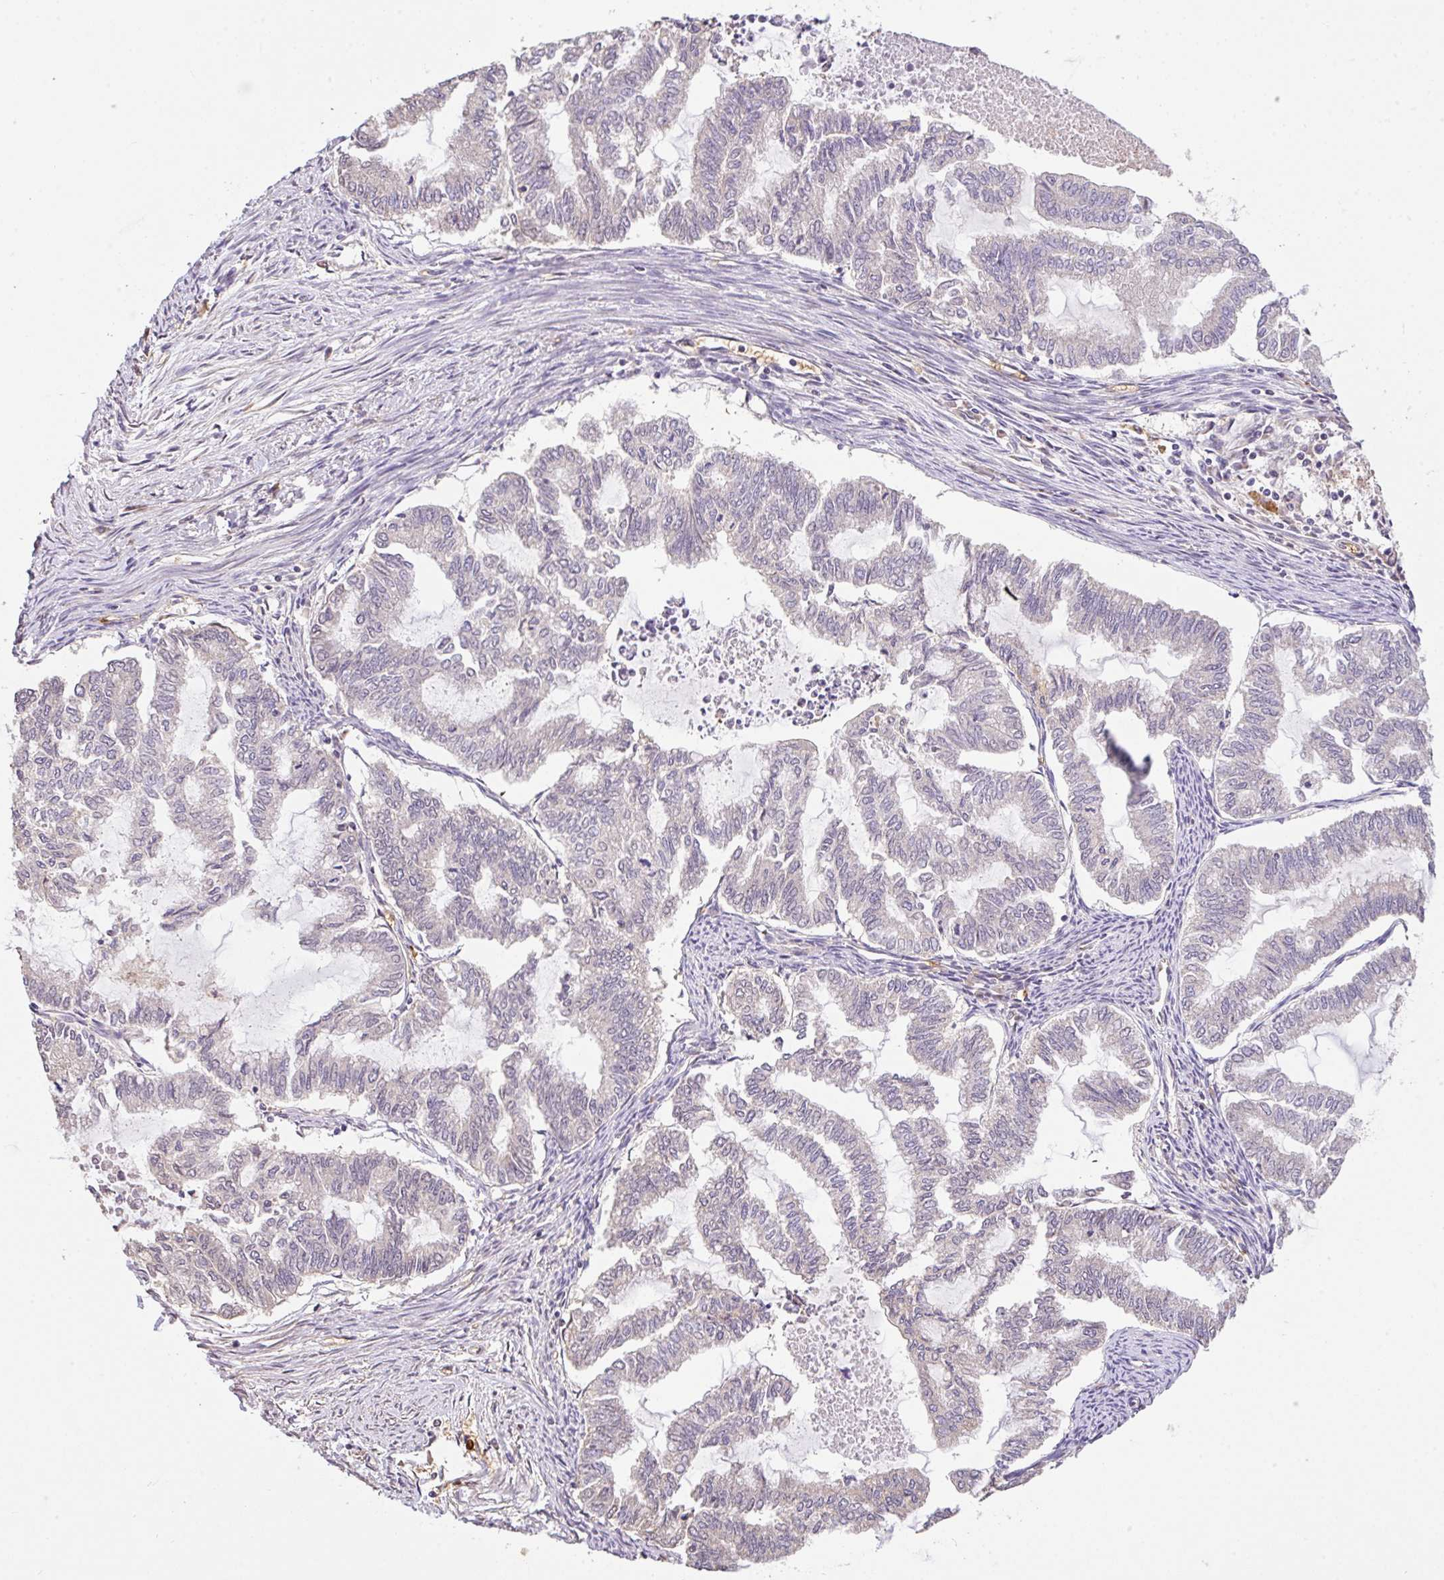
{"staining": {"intensity": "negative", "quantity": "none", "location": "none"}, "tissue": "endometrial cancer", "cell_type": "Tumor cells", "image_type": "cancer", "snomed": [{"axis": "morphology", "description": "Adenocarcinoma, NOS"}, {"axis": "topography", "description": "Endometrium"}], "caption": "Tumor cells are negative for protein expression in human endometrial cancer (adenocarcinoma).", "gene": "C1QTNF9B", "patient": {"sex": "female", "age": 79}}